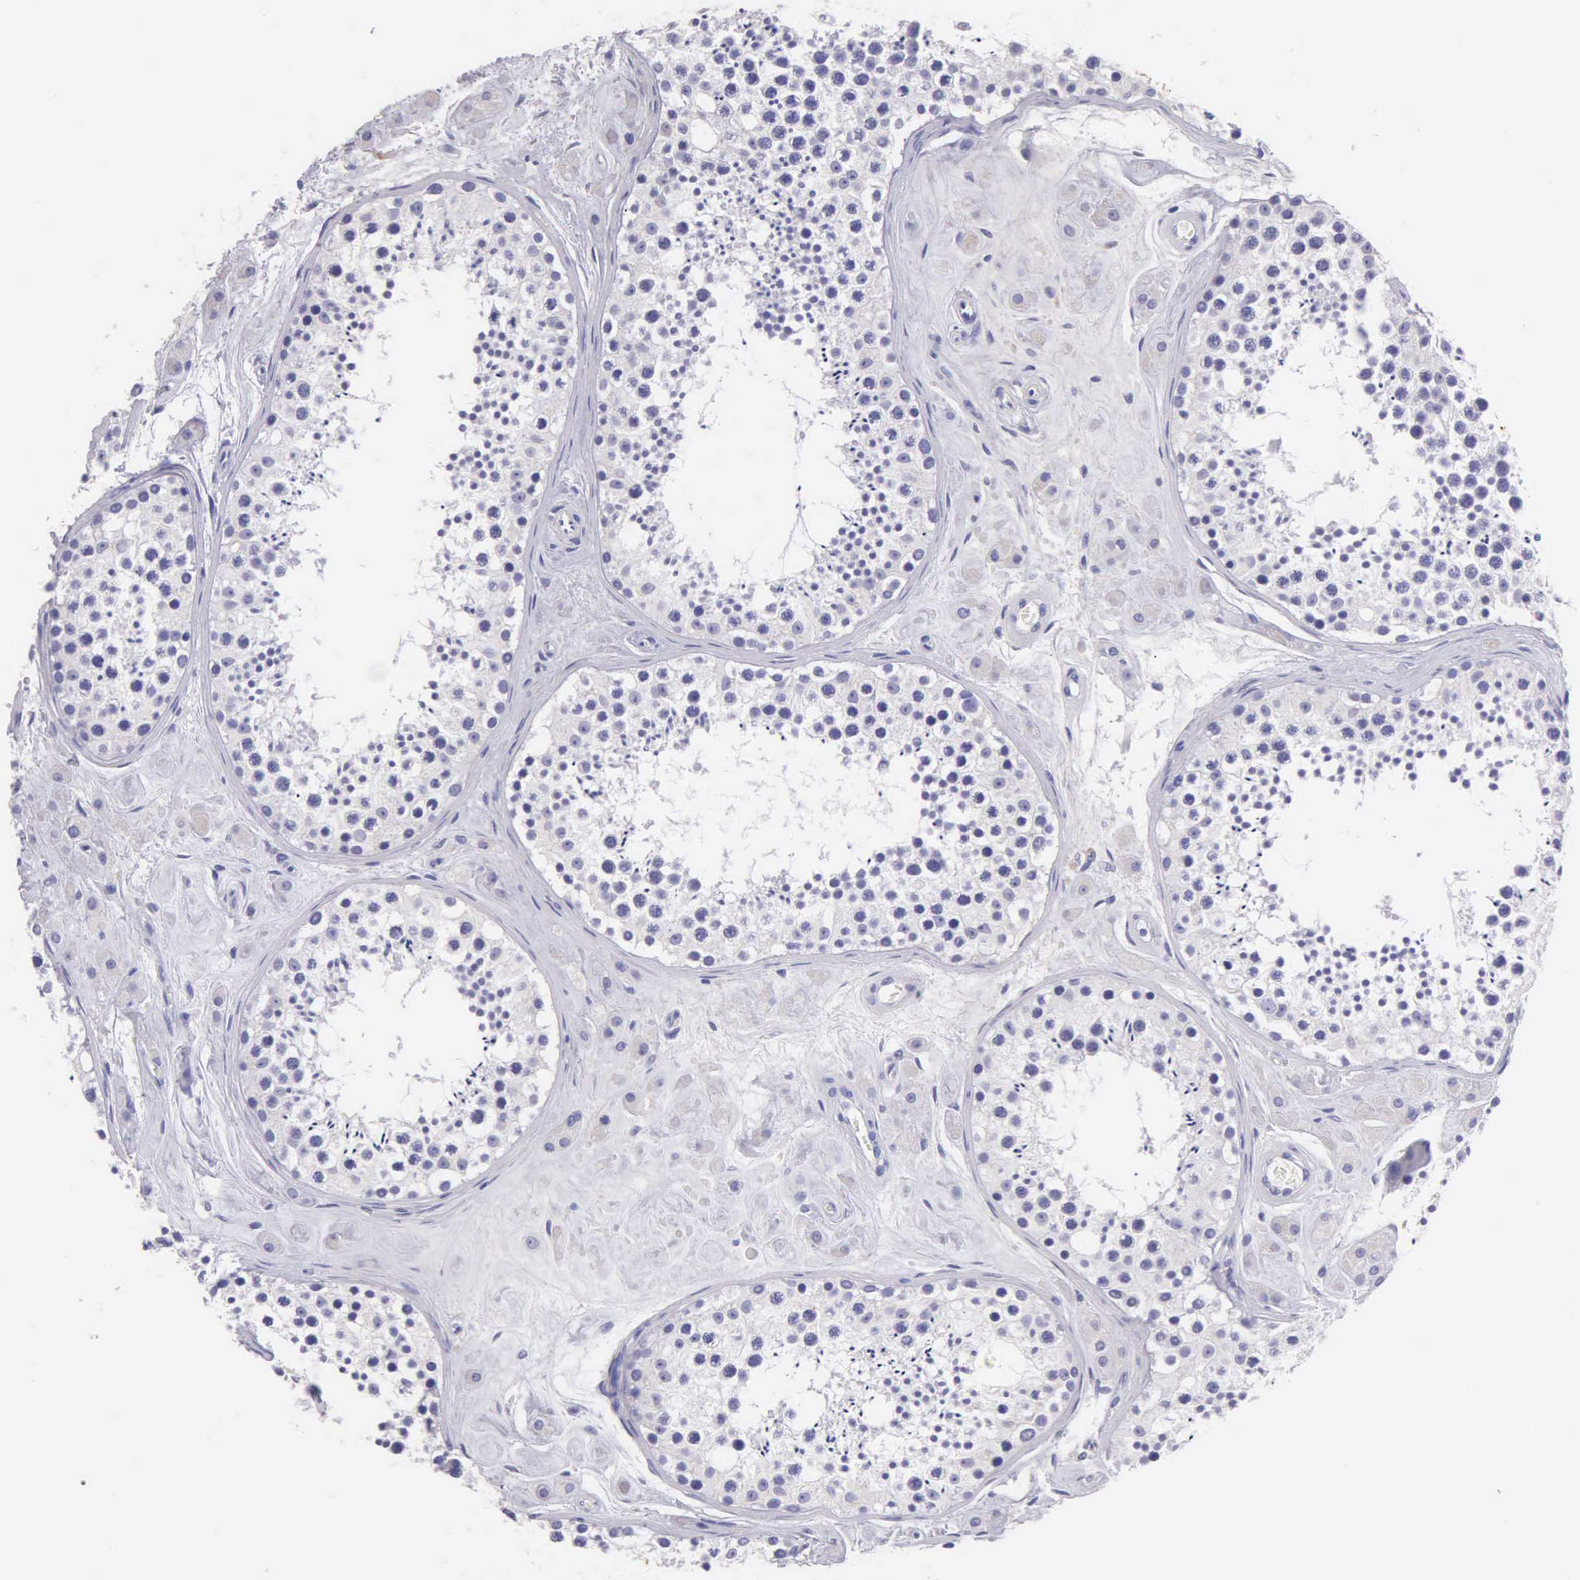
{"staining": {"intensity": "negative", "quantity": "none", "location": "none"}, "tissue": "testis", "cell_type": "Cells in seminiferous ducts", "image_type": "normal", "snomed": [{"axis": "morphology", "description": "Normal tissue, NOS"}, {"axis": "topography", "description": "Testis"}], "caption": "This is a micrograph of immunohistochemistry (IHC) staining of unremarkable testis, which shows no expression in cells in seminiferous ducts.", "gene": "KRT14", "patient": {"sex": "male", "age": 38}}